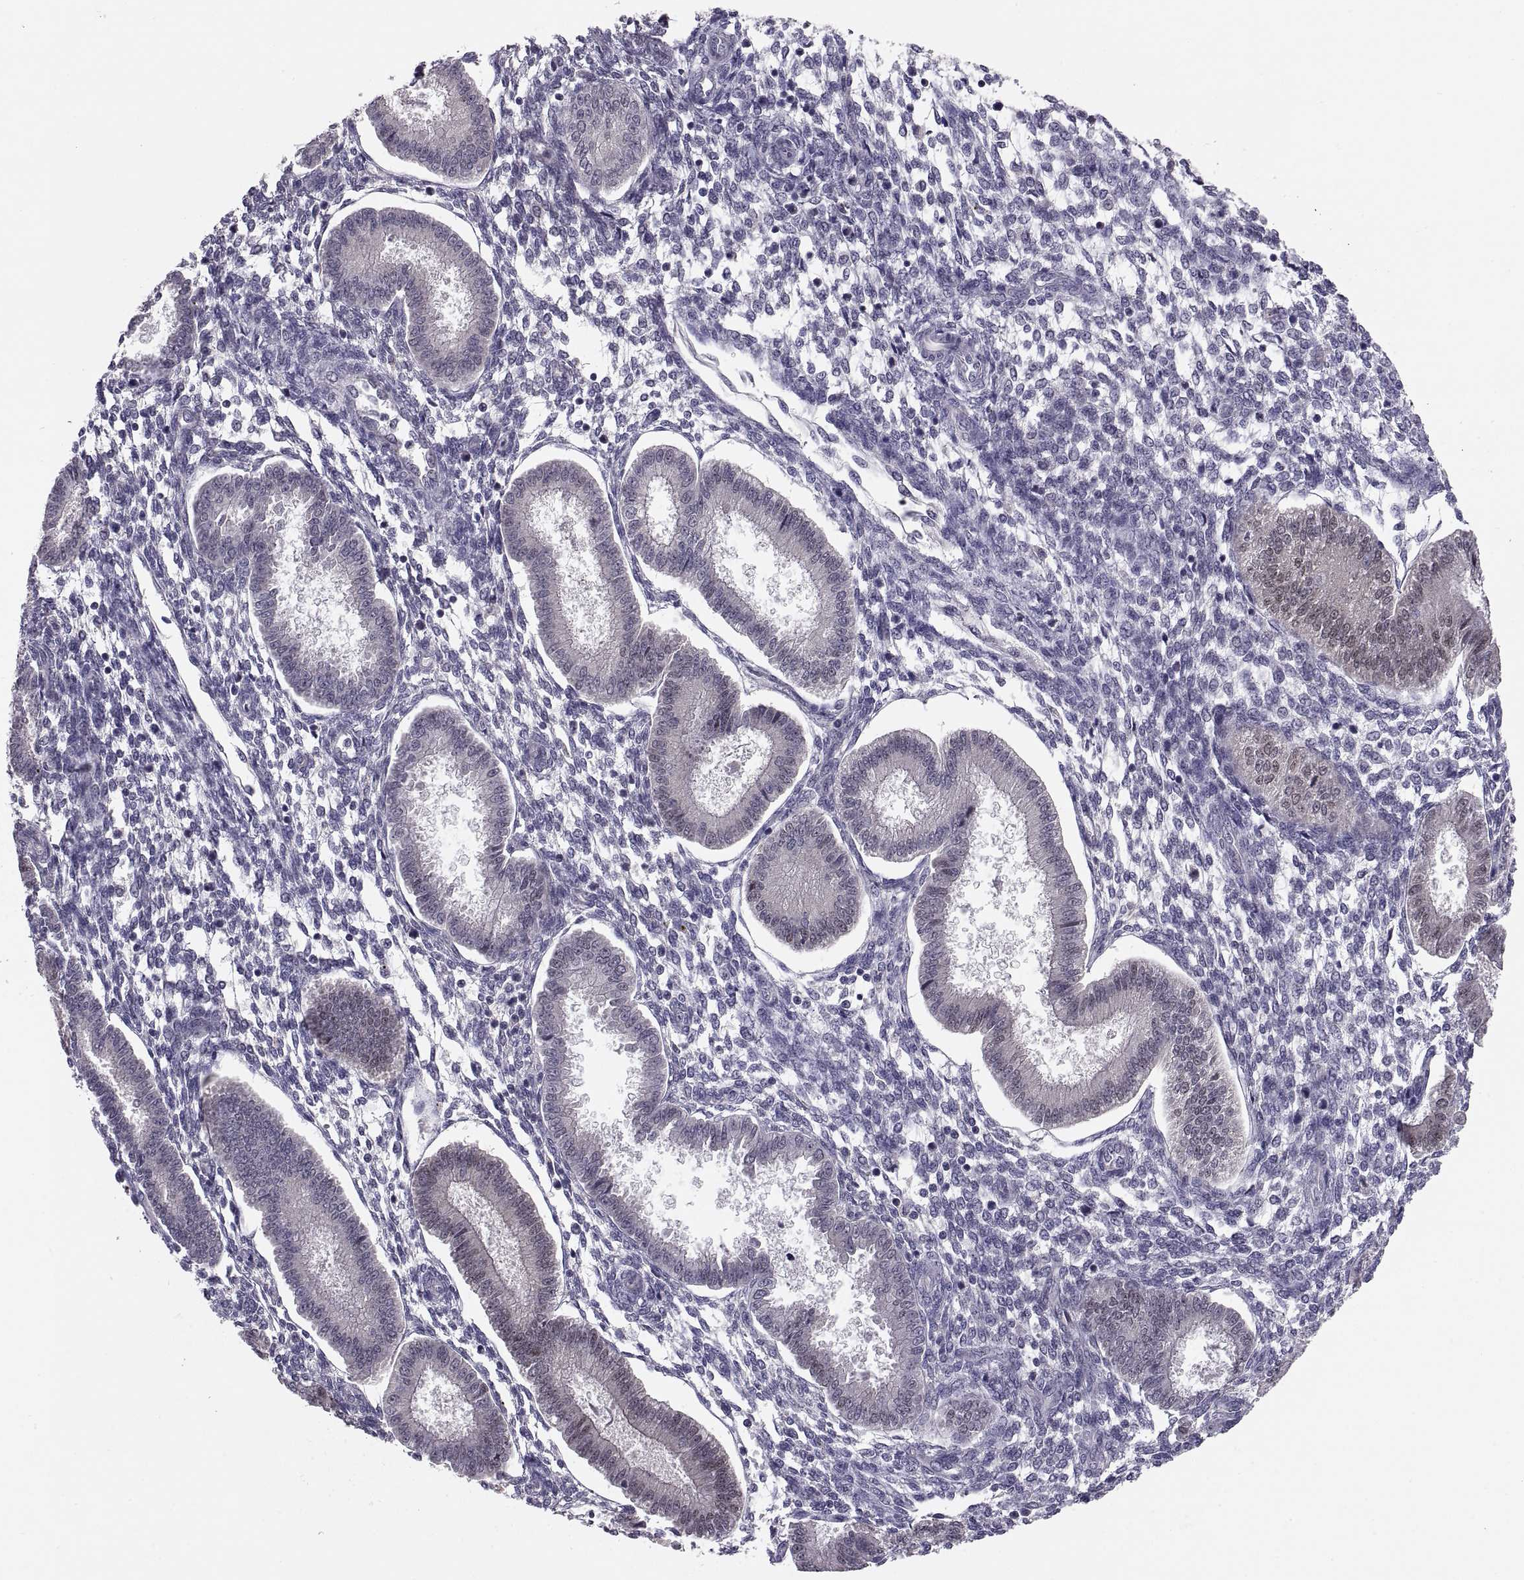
{"staining": {"intensity": "negative", "quantity": "none", "location": "none"}, "tissue": "endometrium", "cell_type": "Cells in endometrial stroma", "image_type": "normal", "snomed": [{"axis": "morphology", "description": "Normal tissue, NOS"}, {"axis": "topography", "description": "Endometrium"}], "caption": "Cells in endometrial stroma are negative for protein expression in normal human endometrium. Nuclei are stained in blue.", "gene": "PAX2", "patient": {"sex": "female", "age": 43}}